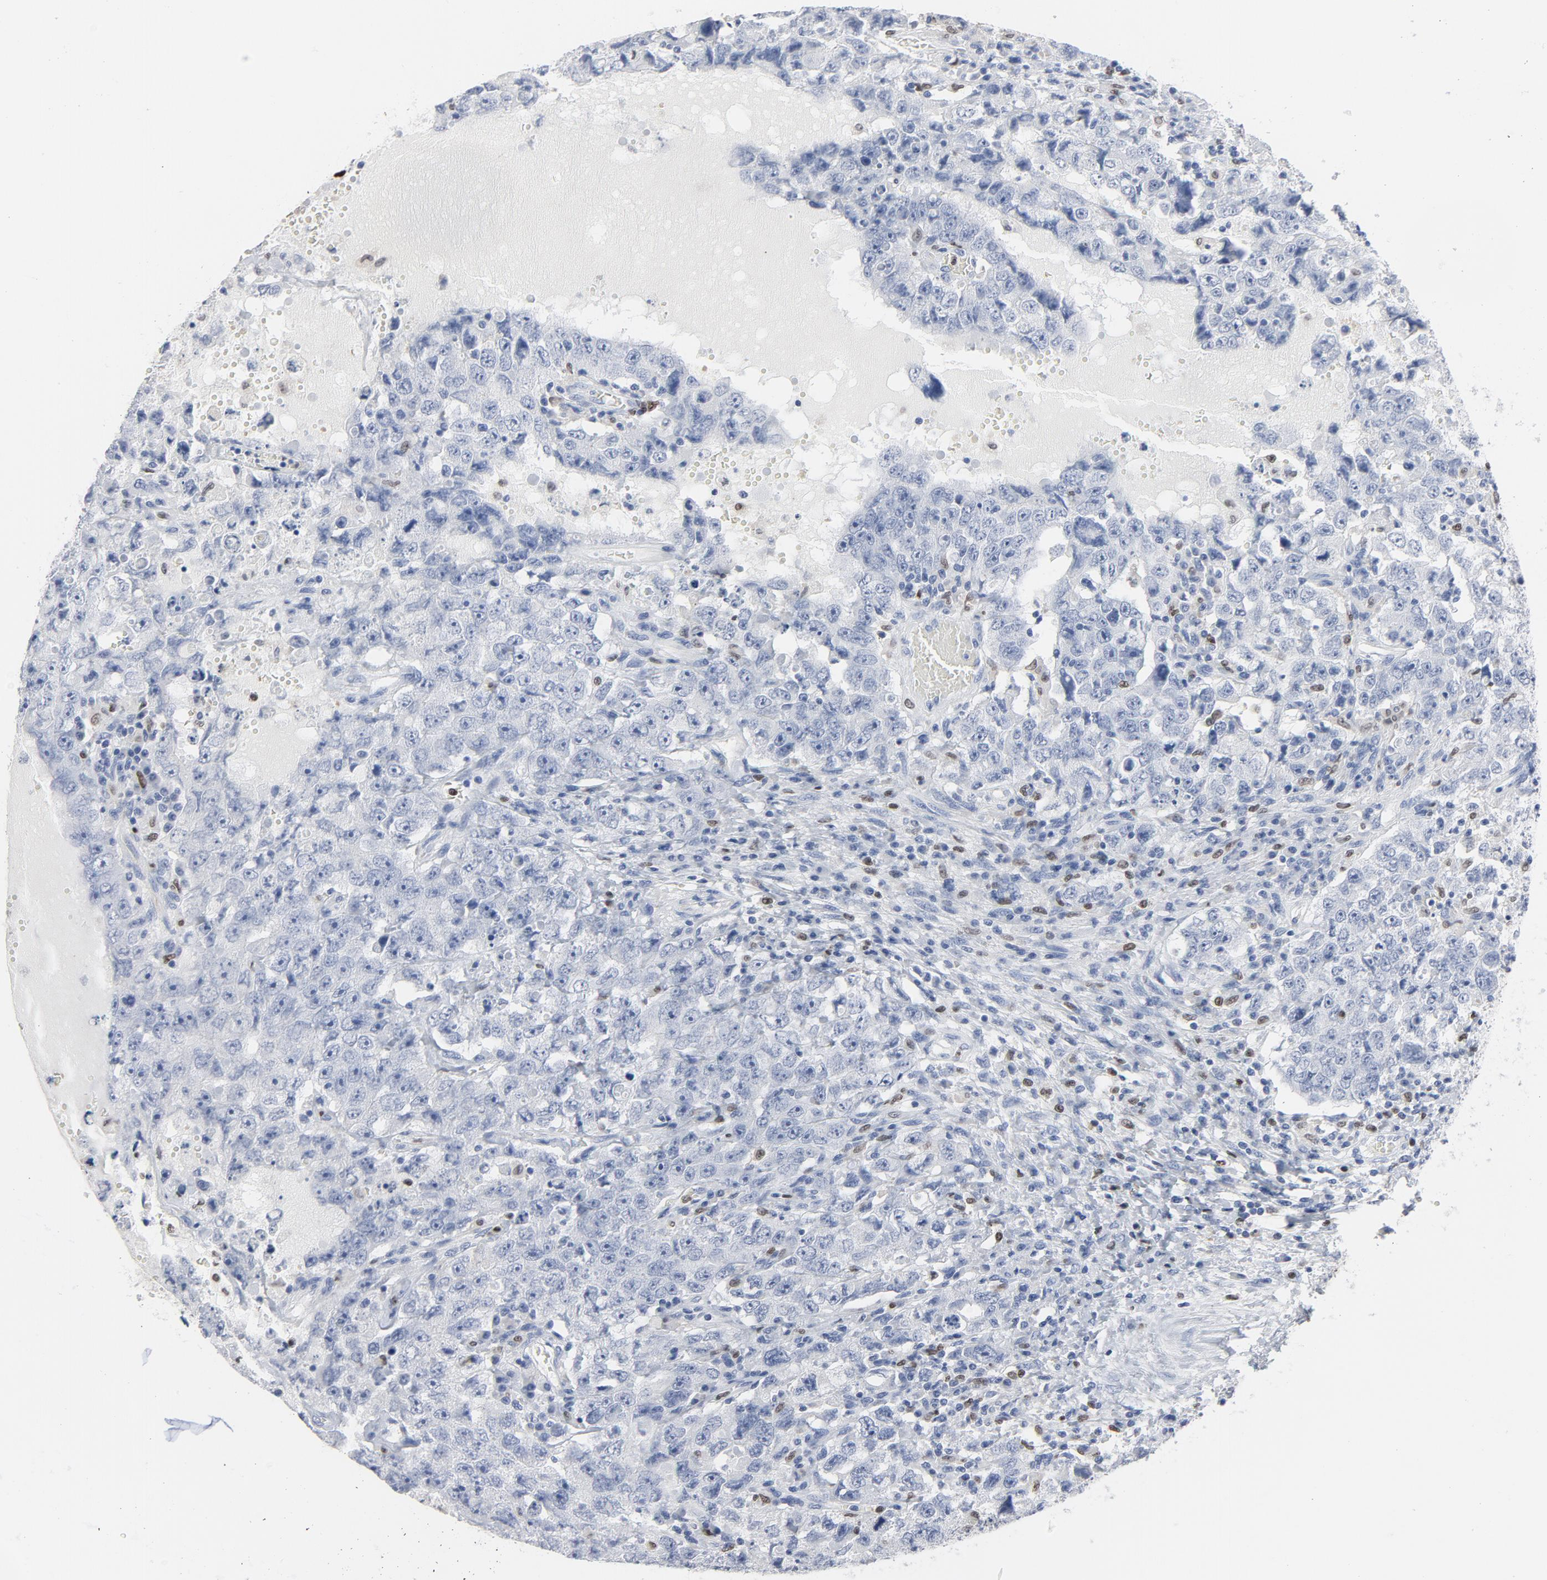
{"staining": {"intensity": "negative", "quantity": "none", "location": "none"}, "tissue": "testis cancer", "cell_type": "Tumor cells", "image_type": "cancer", "snomed": [{"axis": "morphology", "description": "Carcinoma, Embryonal, NOS"}, {"axis": "topography", "description": "Testis"}], "caption": "A micrograph of testis cancer (embryonal carcinoma) stained for a protein demonstrates no brown staining in tumor cells.", "gene": "SPI1", "patient": {"sex": "male", "age": 26}}